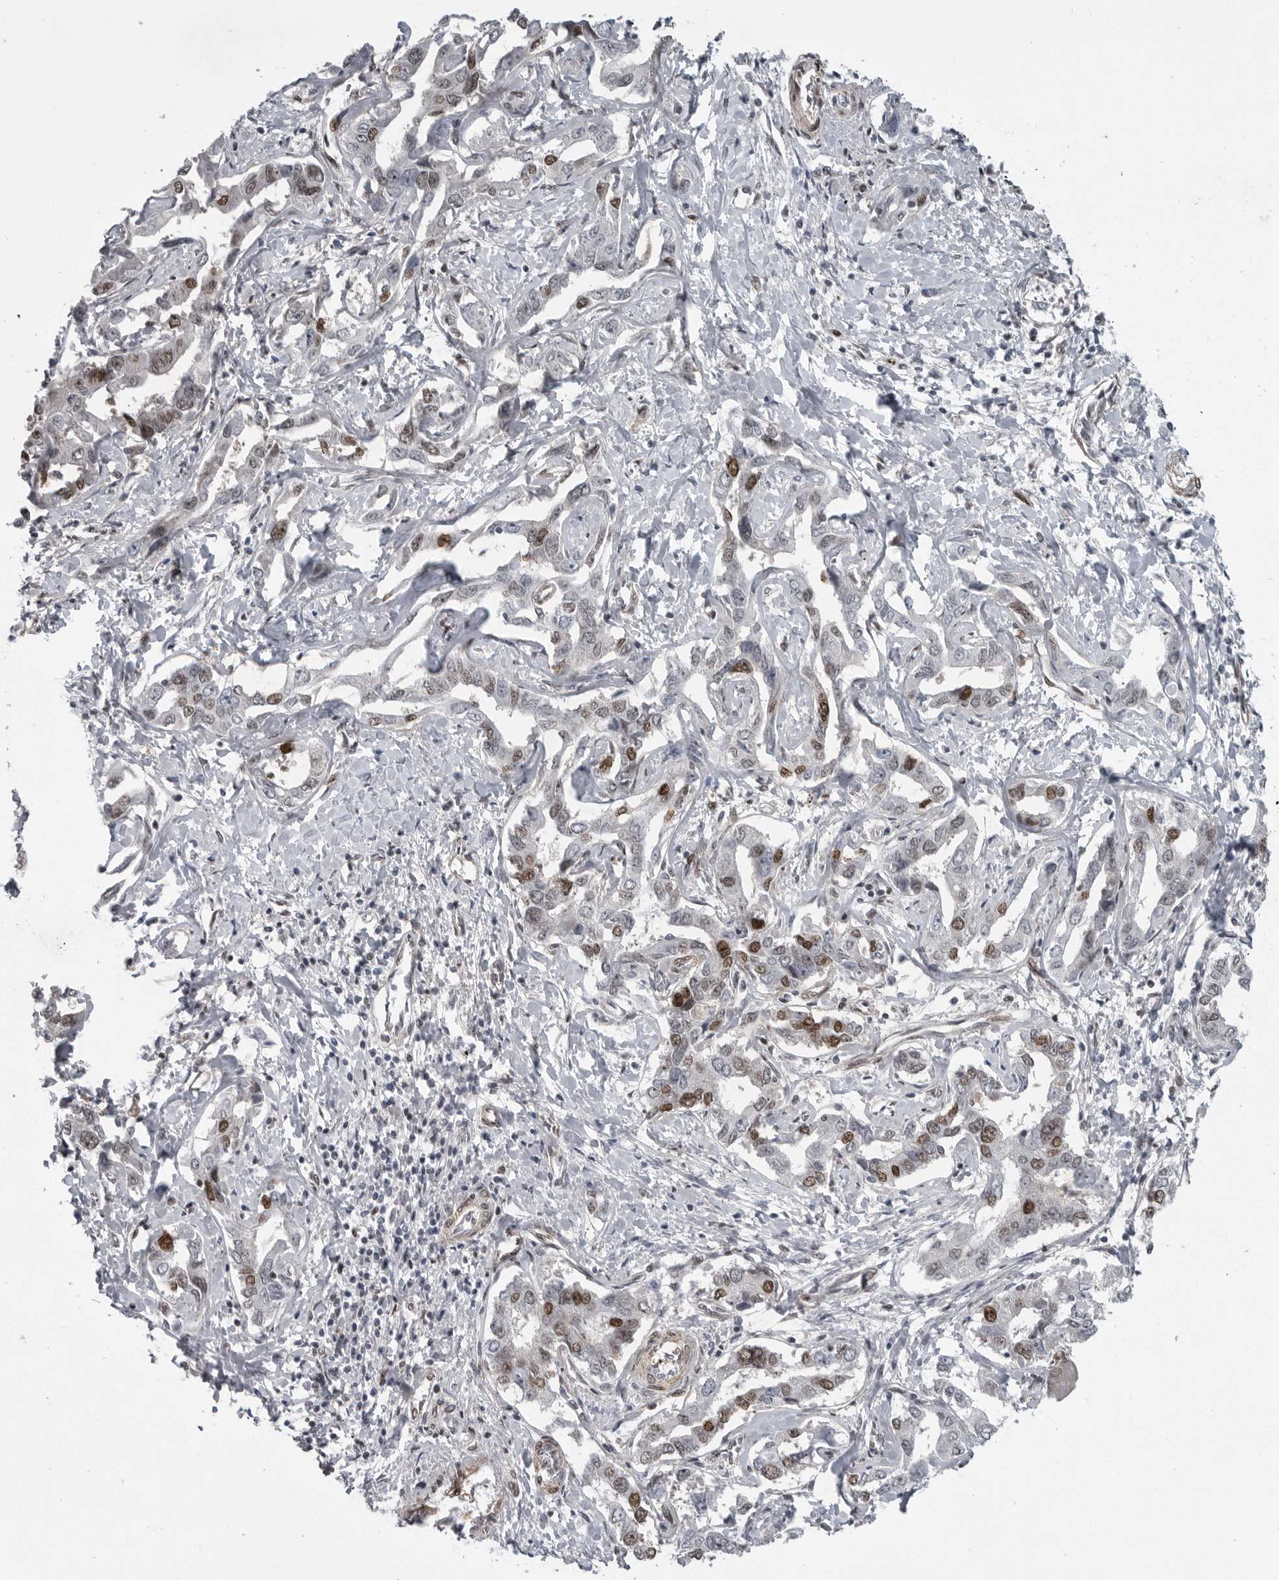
{"staining": {"intensity": "moderate", "quantity": "25%-75%", "location": "nuclear"}, "tissue": "liver cancer", "cell_type": "Tumor cells", "image_type": "cancer", "snomed": [{"axis": "morphology", "description": "Cholangiocarcinoma"}, {"axis": "topography", "description": "Liver"}], "caption": "Liver cholangiocarcinoma tissue demonstrates moderate nuclear staining in approximately 25%-75% of tumor cells, visualized by immunohistochemistry. (DAB = brown stain, brightfield microscopy at high magnification).", "gene": "HMGN3", "patient": {"sex": "male", "age": 59}}